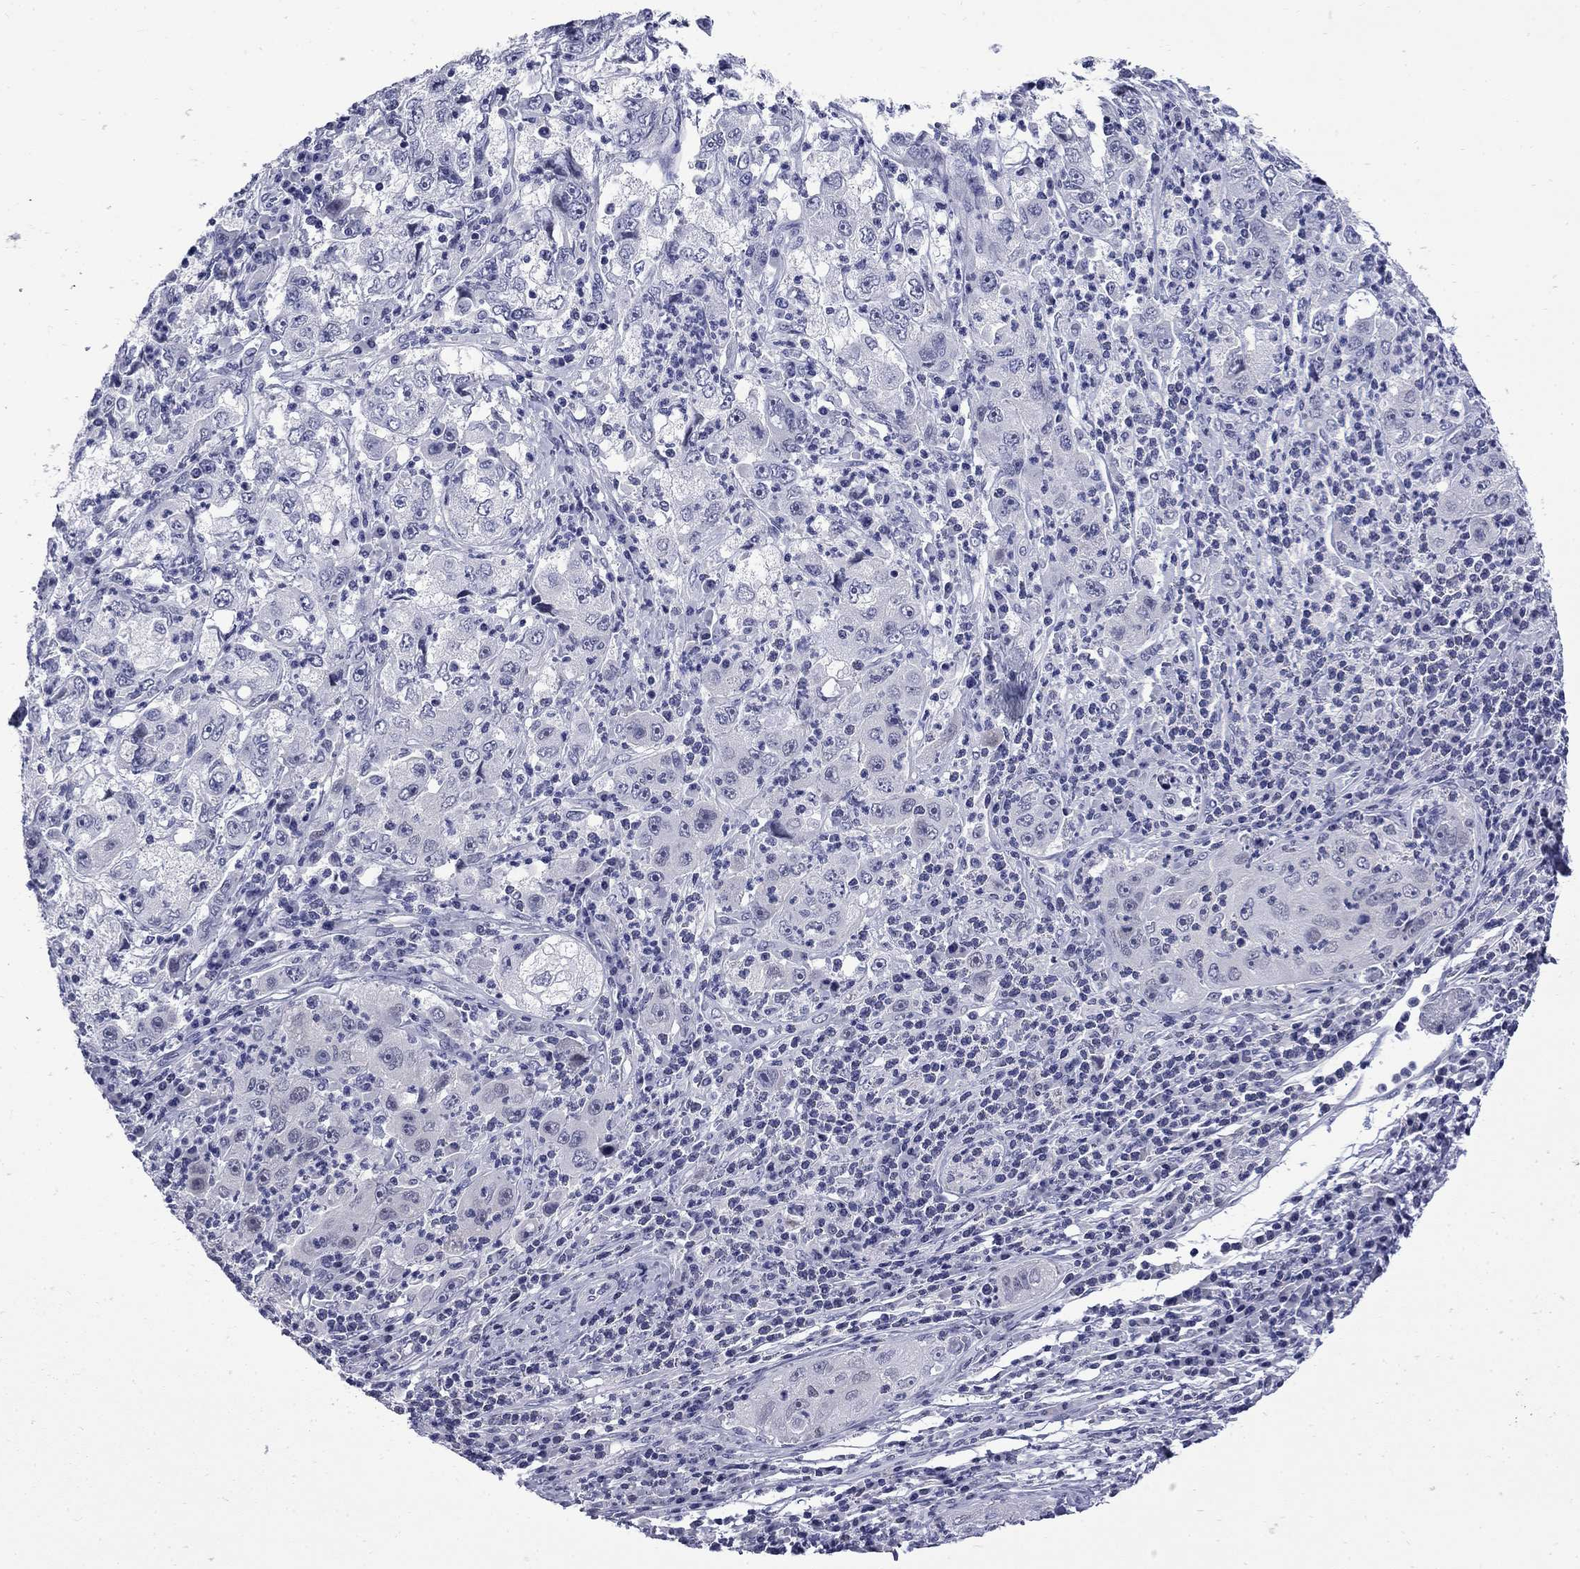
{"staining": {"intensity": "negative", "quantity": "none", "location": "none"}, "tissue": "cervical cancer", "cell_type": "Tumor cells", "image_type": "cancer", "snomed": [{"axis": "morphology", "description": "Squamous cell carcinoma, NOS"}, {"axis": "topography", "description": "Cervix"}], "caption": "Tumor cells are negative for brown protein staining in cervical squamous cell carcinoma.", "gene": "MGARP", "patient": {"sex": "female", "age": 36}}